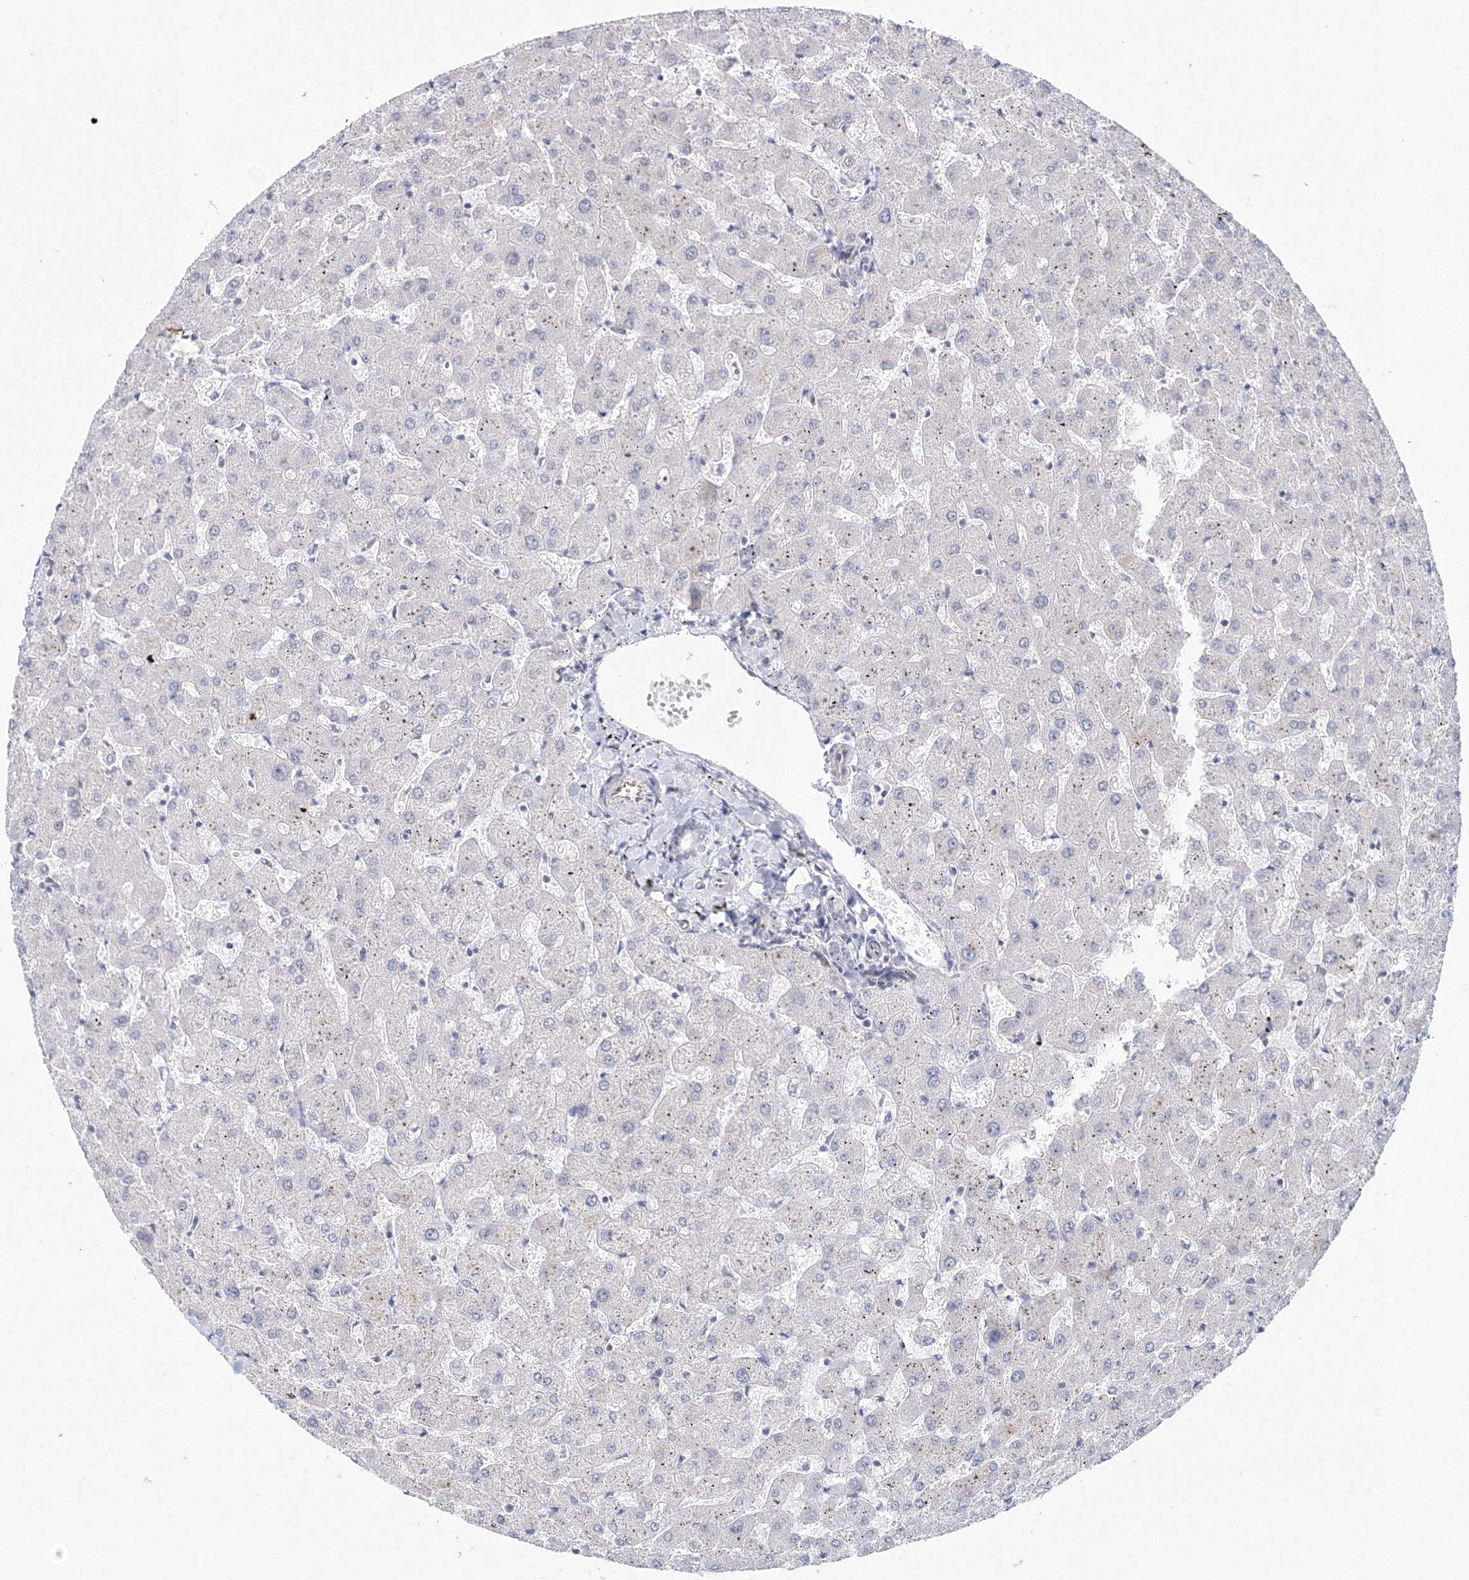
{"staining": {"intensity": "negative", "quantity": "none", "location": "none"}, "tissue": "liver", "cell_type": "Cholangiocytes", "image_type": "normal", "snomed": [{"axis": "morphology", "description": "Normal tissue, NOS"}, {"axis": "topography", "description": "Liver"}], "caption": "There is no significant staining in cholangiocytes of liver. (Brightfield microscopy of DAB immunohistochemistry (IHC) at high magnification).", "gene": "SIRT7", "patient": {"sex": "female", "age": 63}}